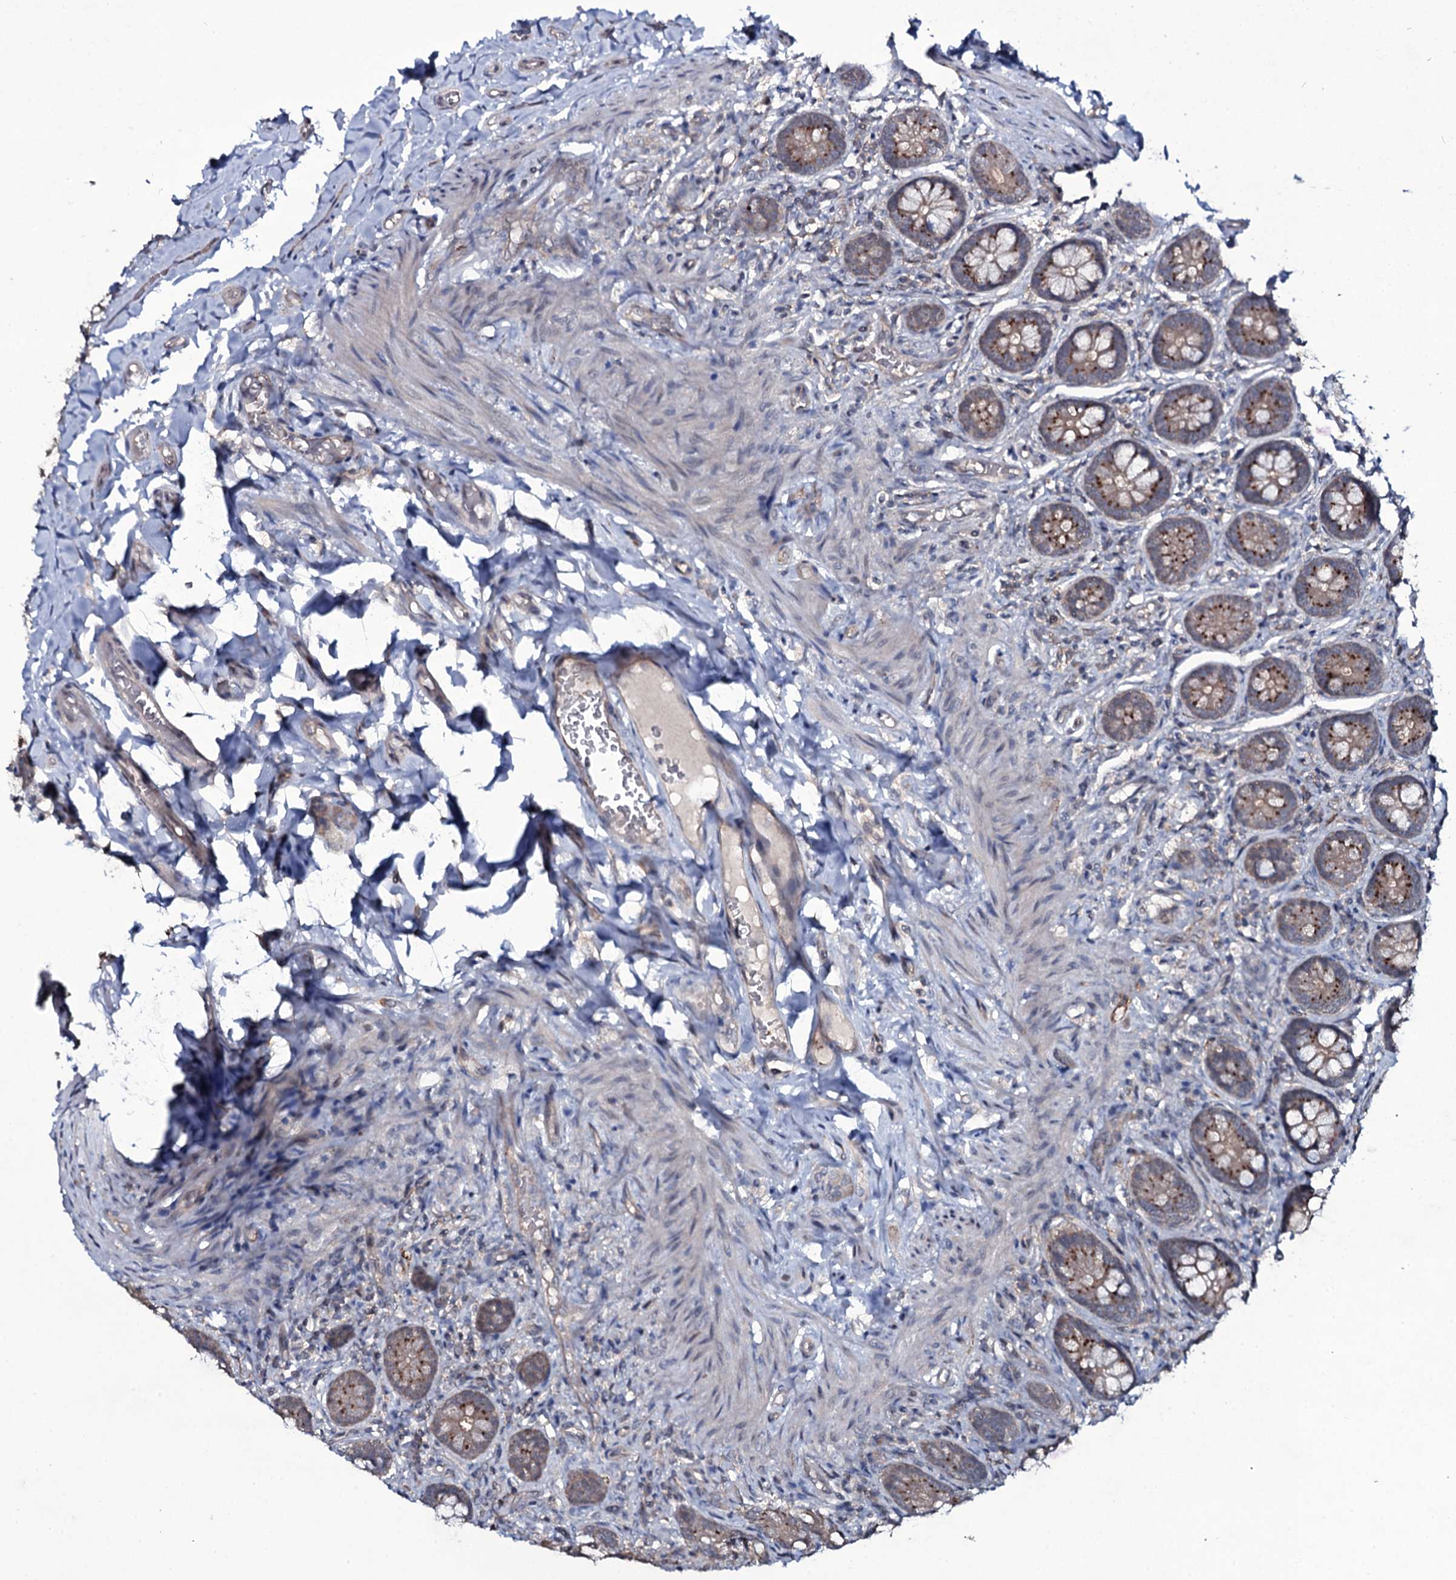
{"staining": {"intensity": "moderate", "quantity": ">75%", "location": "cytoplasmic/membranous"}, "tissue": "small intestine", "cell_type": "Glandular cells", "image_type": "normal", "snomed": [{"axis": "morphology", "description": "Normal tissue, NOS"}, {"axis": "topography", "description": "Small intestine"}], "caption": "Glandular cells exhibit medium levels of moderate cytoplasmic/membranous staining in about >75% of cells in benign small intestine.", "gene": "SNAP23", "patient": {"sex": "male", "age": 52}}